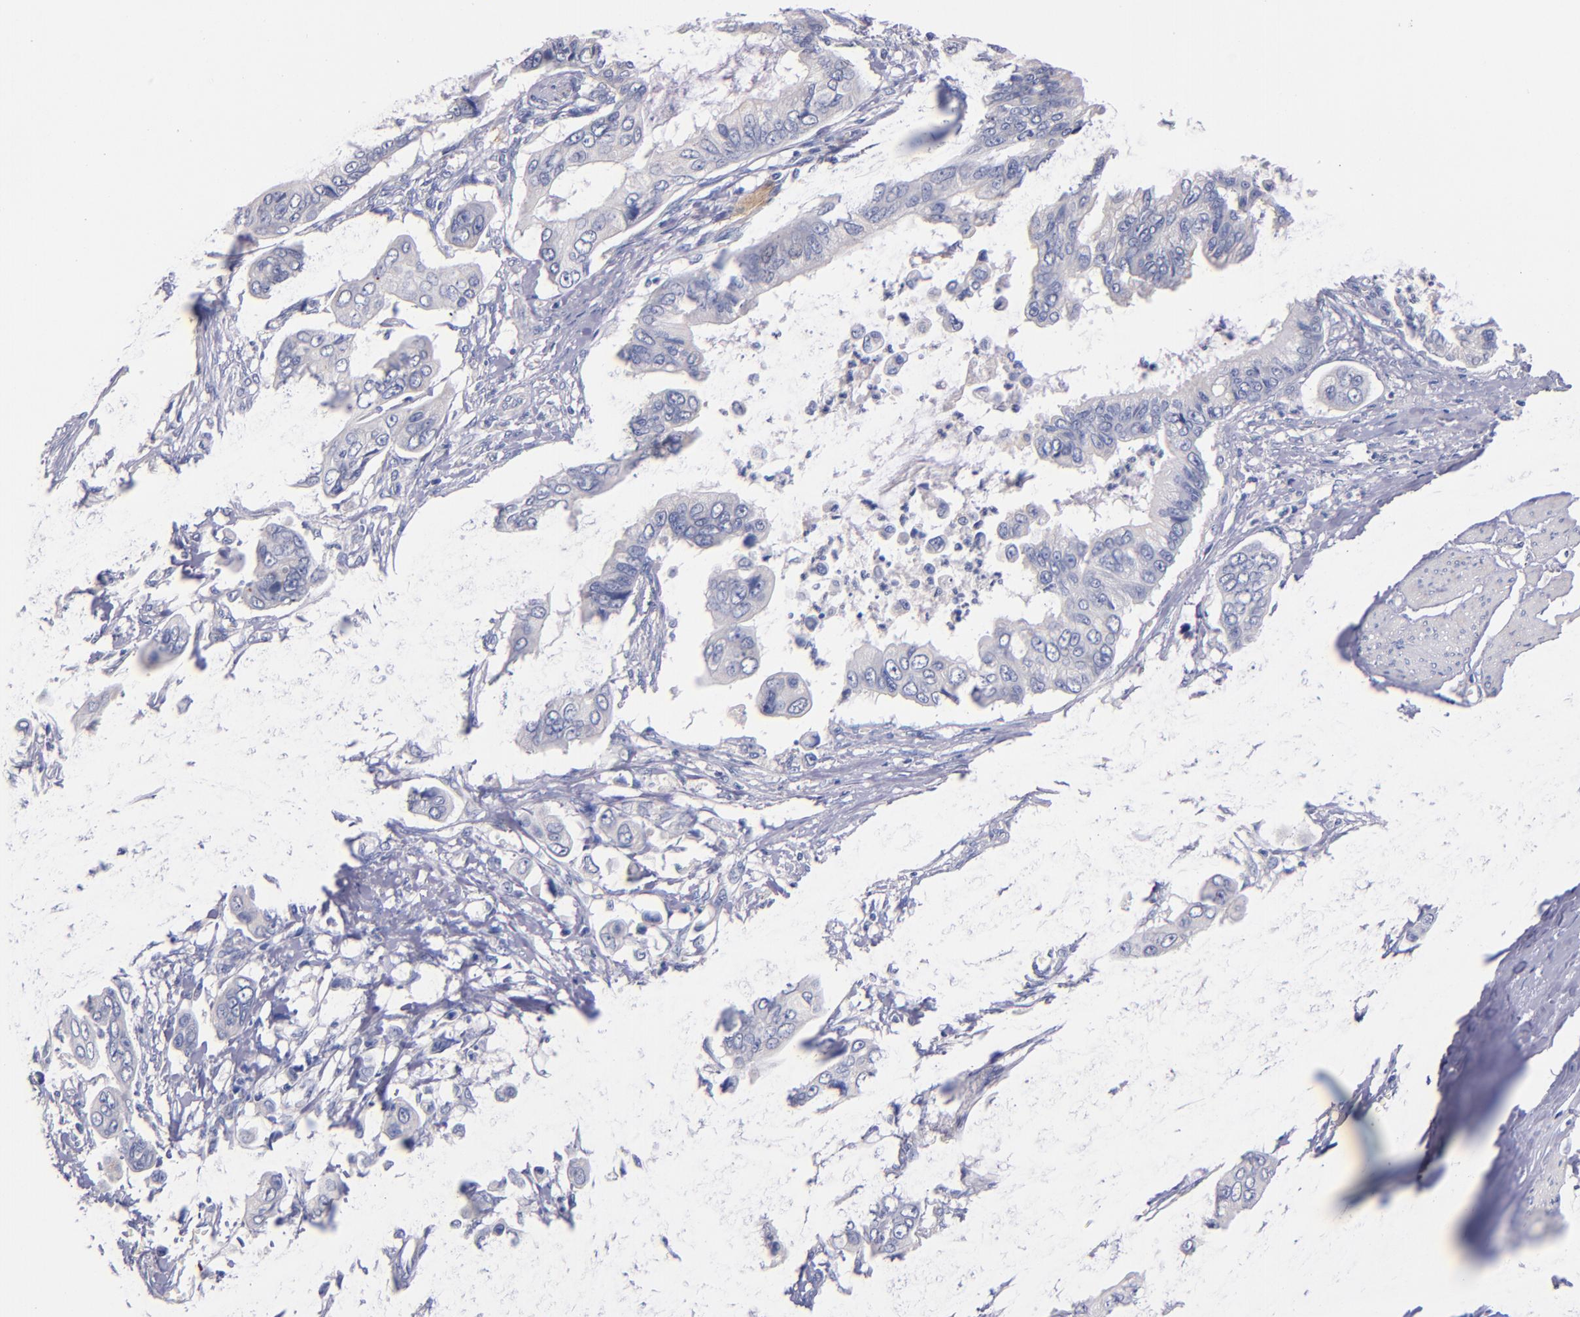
{"staining": {"intensity": "negative", "quantity": "none", "location": "none"}, "tissue": "stomach cancer", "cell_type": "Tumor cells", "image_type": "cancer", "snomed": [{"axis": "morphology", "description": "Adenocarcinoma, NOS"}, {"axis": "topography", "description": "Stomach, upper"}], "caption": "Tumor cells are negative for protein expression in human adenocarcinoma (stomach).", "gene": "CNTNAP2", "patient": {"sex": "male", "age": 80}}